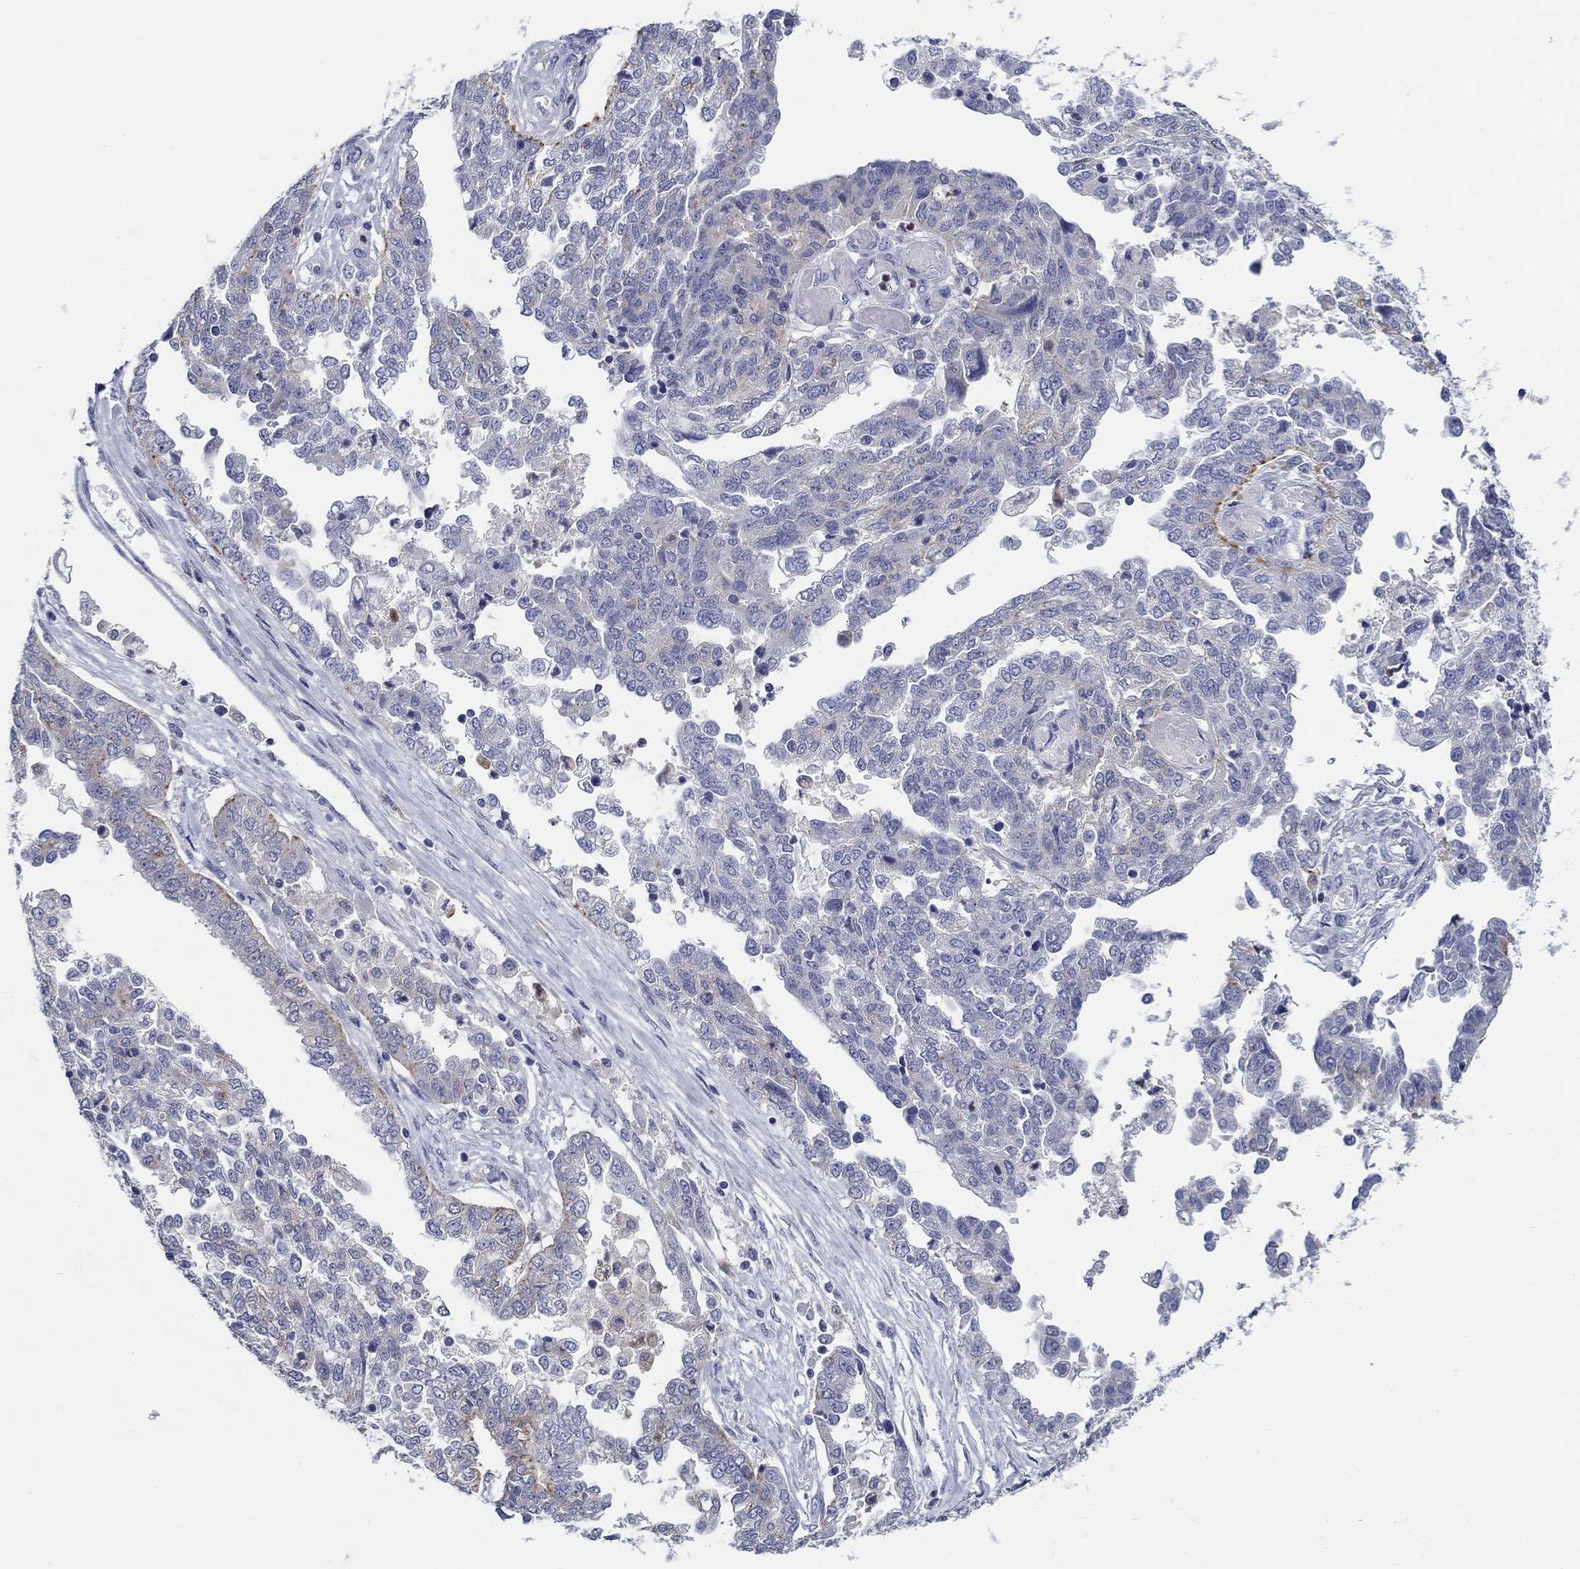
{"staining": {"intensity": "negative", "quantity": "none", "location": "none"}, "tissue": "ovarian cancer", "cell_type": "Tumor cells", "image_type": "cancer", "snomed": [{"axis": "morphology", "description": "Cystadenocarcinoma, serous, NOS"}, {"axis": "topography", "description": "Ovary"}], "caption": "Immunohistochemical staining of ovarian serous cystadenocarcinoma exhibits no significant expression in tumor cells.", "gene": "RAP1GAP", "patient": {"sex": "female", "age": 67}}